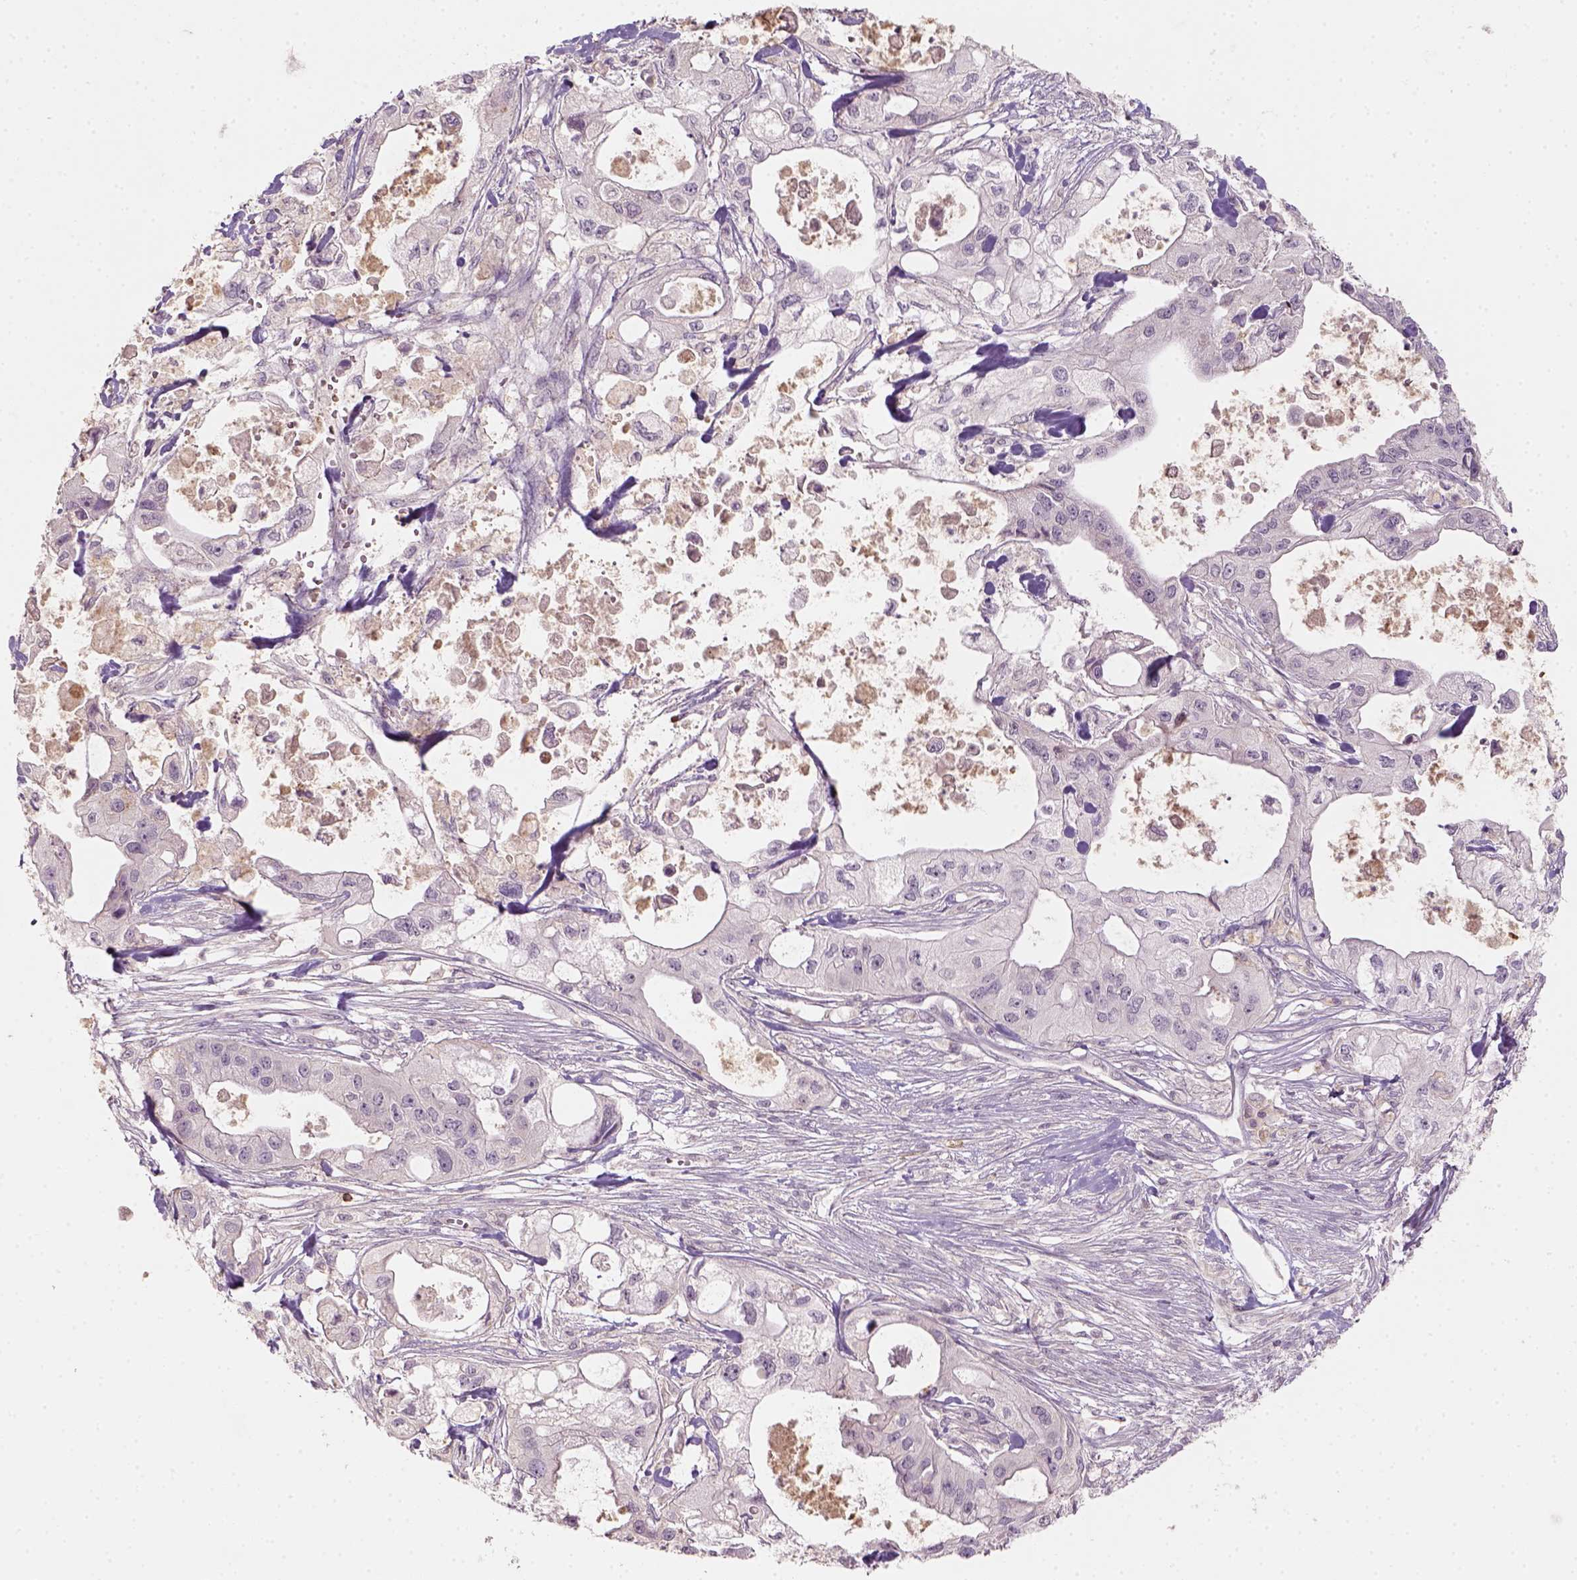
{"staining": {"intensity": "negative", "quantity": "none", "location": "none"}, "tissue": "pancreatic cancer", "cell_type": "Tumor cells", "image_type": "cancer", "snomed": [{"axis": "morphology", "description": "Adenocarcinoma, NOS"}, {"axis": "topography", "description": "Pancreas"}], "caption": "This photomicrograph is of adenocarcinoma (pancreatic) stained with immunohistochemistry (IHC) to label a protein in brown with the nuclei are counter-stained blue. There is no positivity in tumor cells.", "gene": "AQP9", "patient": {"sex": "male", "age": 70}}